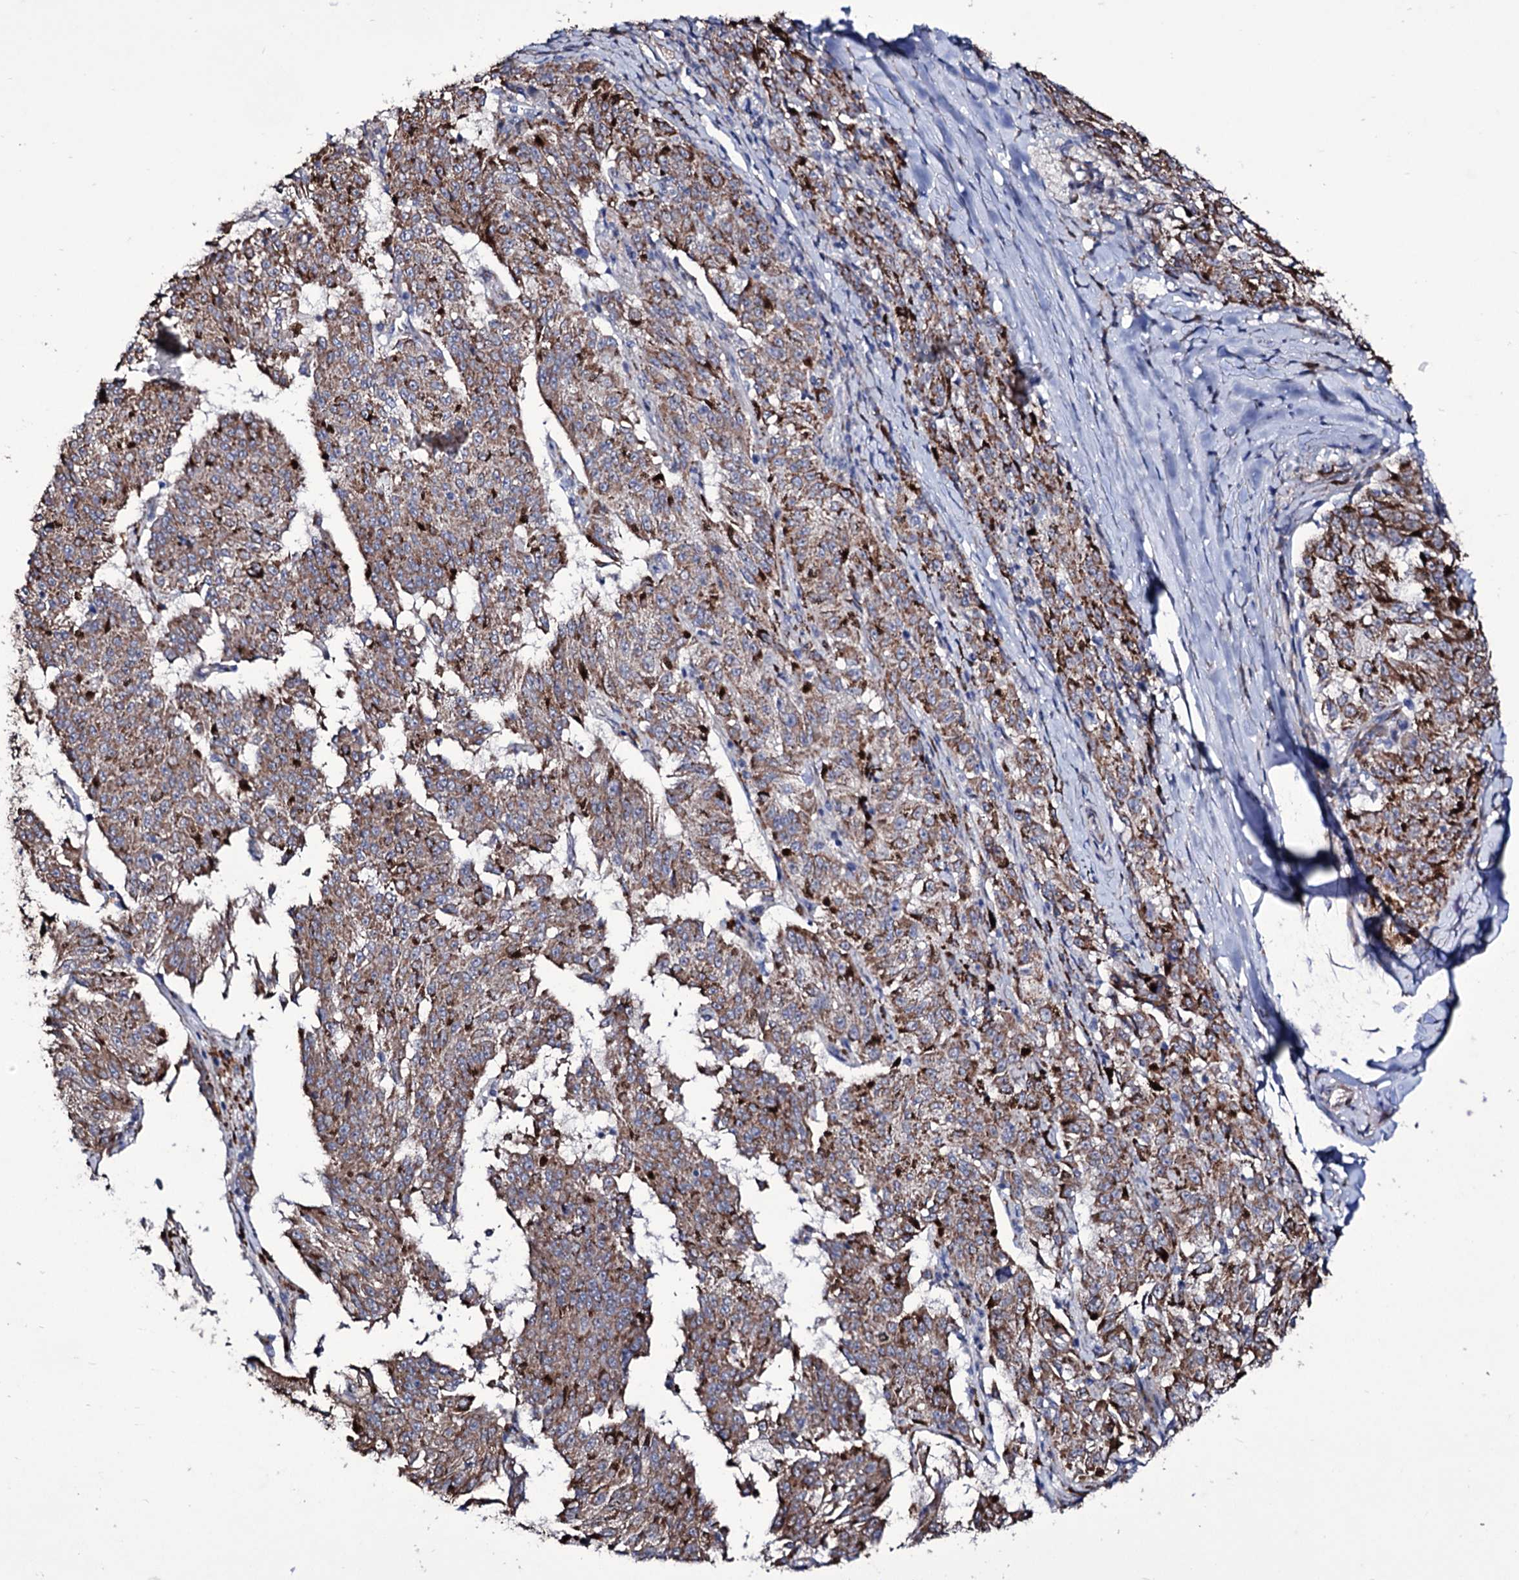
{"staining": {"intensity": "moderate", "quantity": ">75%", "location": "cytoplasmic/membranous"}, "tissue": "melanoma", "cell_type": "Tumor cells", "image_type": "cancer", "snomed": [{"axis": "morphology", "description": "Malignant melanoma, NOS"}, {"axis": "topography", "description": "Skin"}], "caption": "Human melanoma stained for a protein (brown) displays moderate cytoplasmic/membranous positive positivity in about >75% of tumor cells.", "gene": "TUBGCP5", "patient": {"sex": "female", "age": 72}}